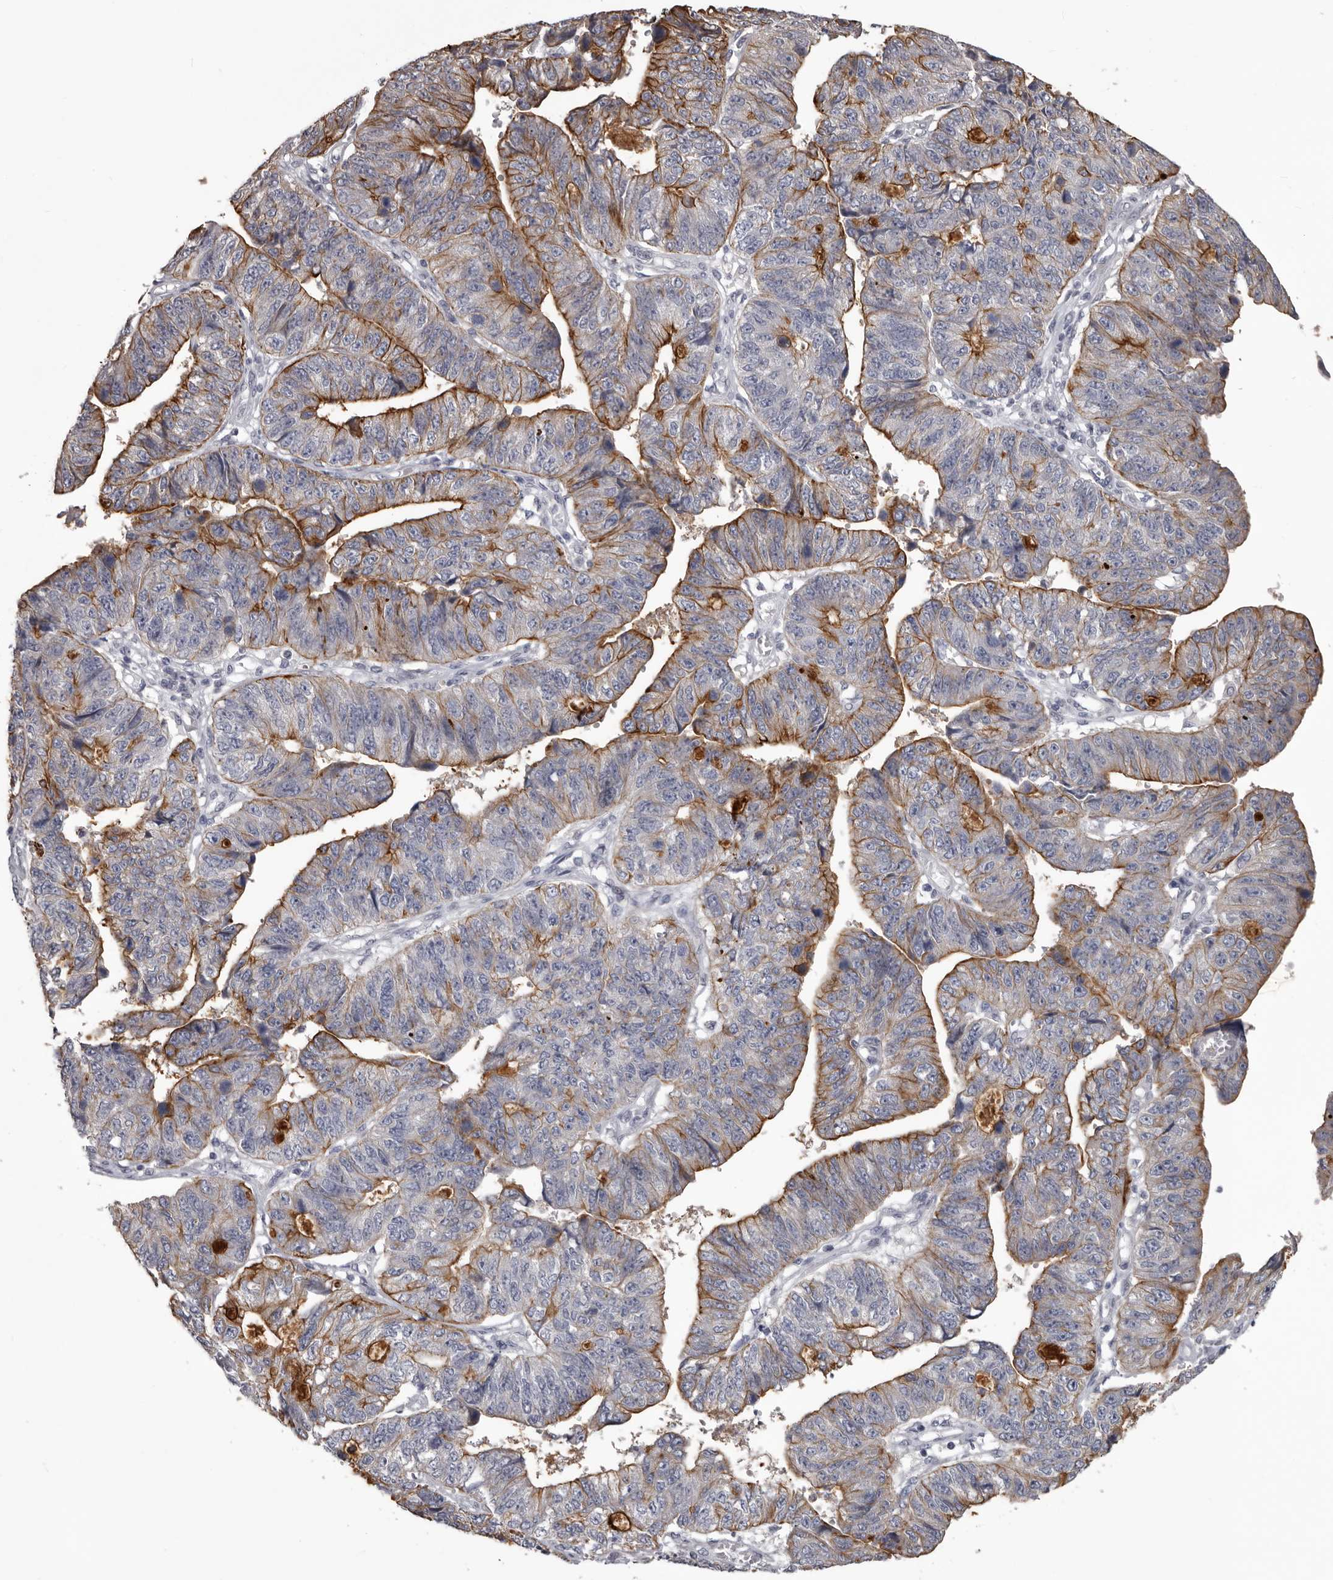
{"staining": {"intensity": "moderate", "quantity": "25%-75%", "location": "cytoplasmic/membranous"}, "tissue": "stomach cancer", "cell_type": "Tumor cells", "image_type": "cancer", "snomed": [{"axis": "morphology", "description": "Adenocarcinoma, NOS"}, {"axis": "topography", "description": "Stomach"}], "caption": "IHC of stomach adenocarcinoma reveals medium levels of moderate cytoplasmic/membranous expression in about 25%-75% of tumor cells. (brown staining indicates protein expression, while blue staining denotes nuclei).", "gene": "LPAR6", "patient": {"sex": "male", "age": 59}}